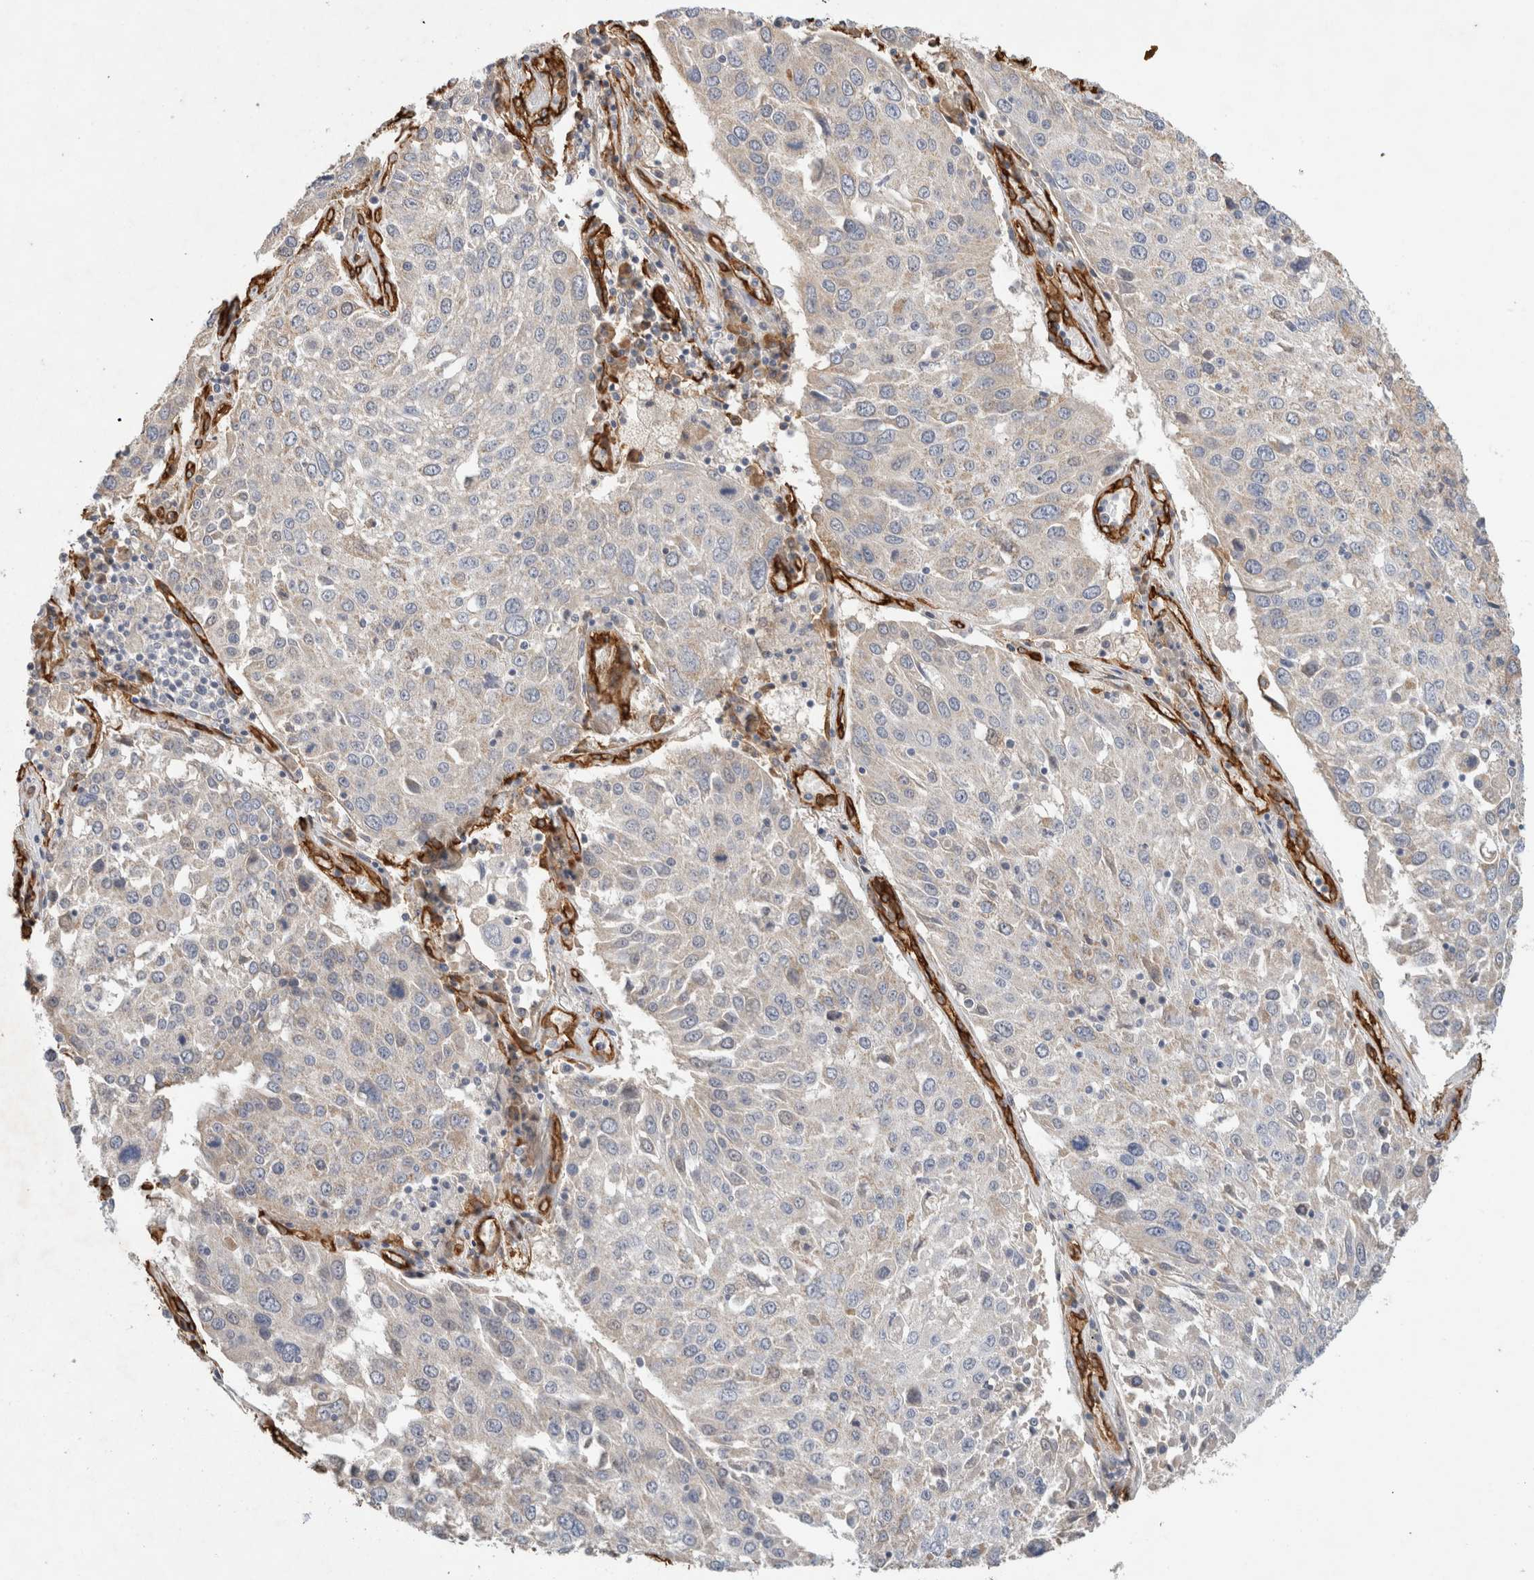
{"staining": {"intensity": "negative", "quantity": "none", "location": "none"}, "tissue": "lung cancer", "cell_type": "Tumor cells", "image_type": "cancer", "snomed": [{"axis": "morphology", "description": "Squamous cell carcinoma, NOS"}, {"axis": "topography", "description": "Lung"}], "caption": "Tumor cells show no significant expression in squamous cell carcinoma (lung).", "gene": "JMJD4", "patient": {"sex": "male", "age": 65}}